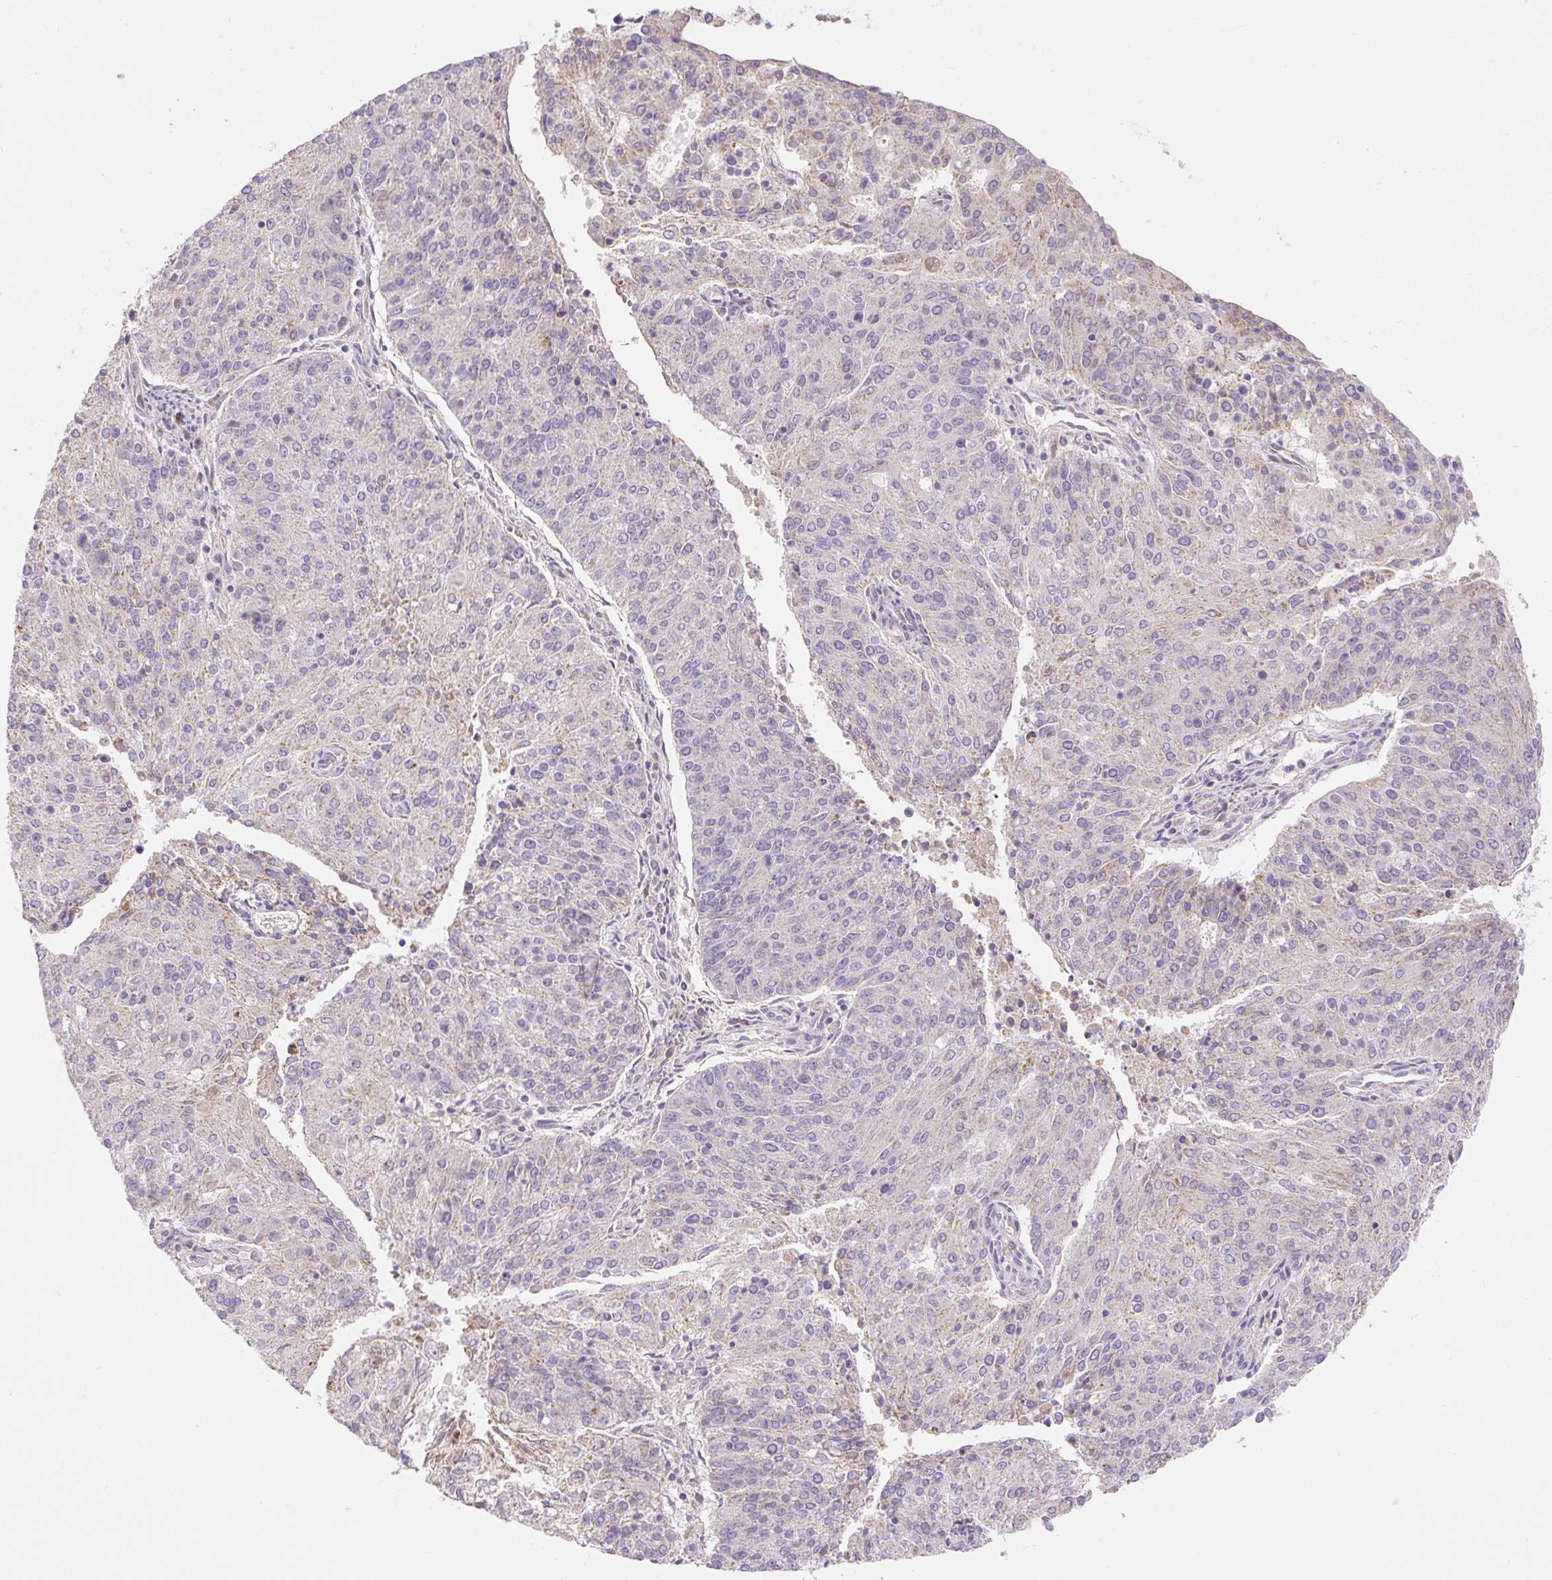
{"staining": {"intensity": "weak", "quantity": "<25%", "location": "cytoplasmic/membranous"}, "tissue": "endometrial cancer", "cell_type": "Tumor cells", "image_type": "cancer", "snomed": [{"axis": "morphology", "description": "Adenocarcinoma, NOS"}, {"axis": "topography", "description": "Endometrium"}], "caption": "Immunohistochemistry histopathology image of neoplastic tissue: human endometrial cancer stained with DAB displays no significant protein positivity in tumor cells. The staining is performed using DAB (3,3'-diaminobenzidine) brown chromogen with nuclei counter-stained in using hematoxylin.", "gene": "PMAIP1", "patient": {"sex": "female", "age": 82}}